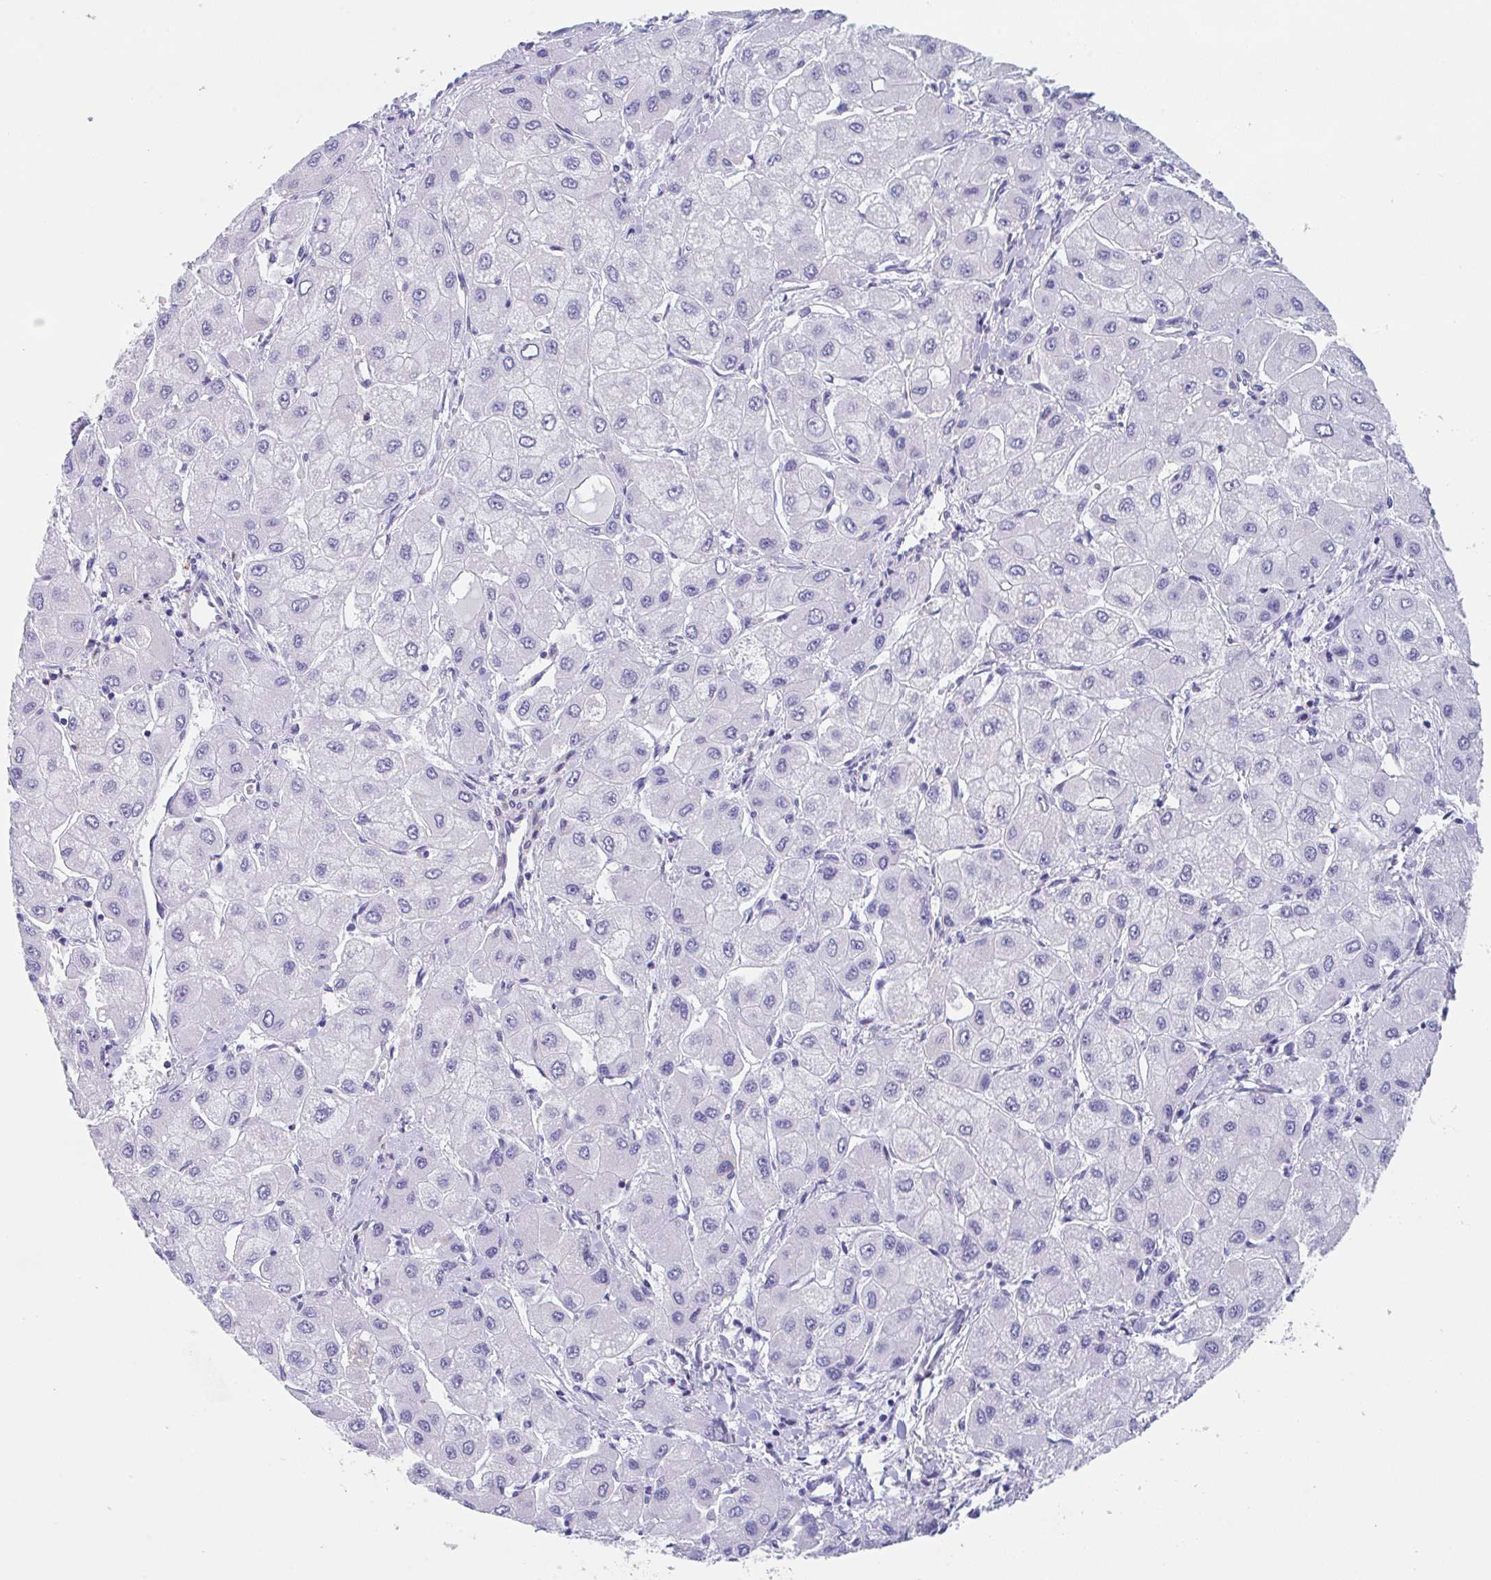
{"staining": {"intensity": "negative", "quantity": "none", "location": "none"}, "tissue": "liver cancer", "cell_type": "Tumor cells", "image_type": "cancer", "snomed": [{"axis": "morphology", "description": "Carcinoma, Hepatocellular, NOS"}, {"axis": "topography", "description": "Liver"}], "caption": "Immunohistochemistry image of liver hepatocellular carcinoma stained for a protein (brown), which displays no positivity in tumor cells.", "gene": "TAS2R41", "patient": {"sex": "male", "age": 40}}